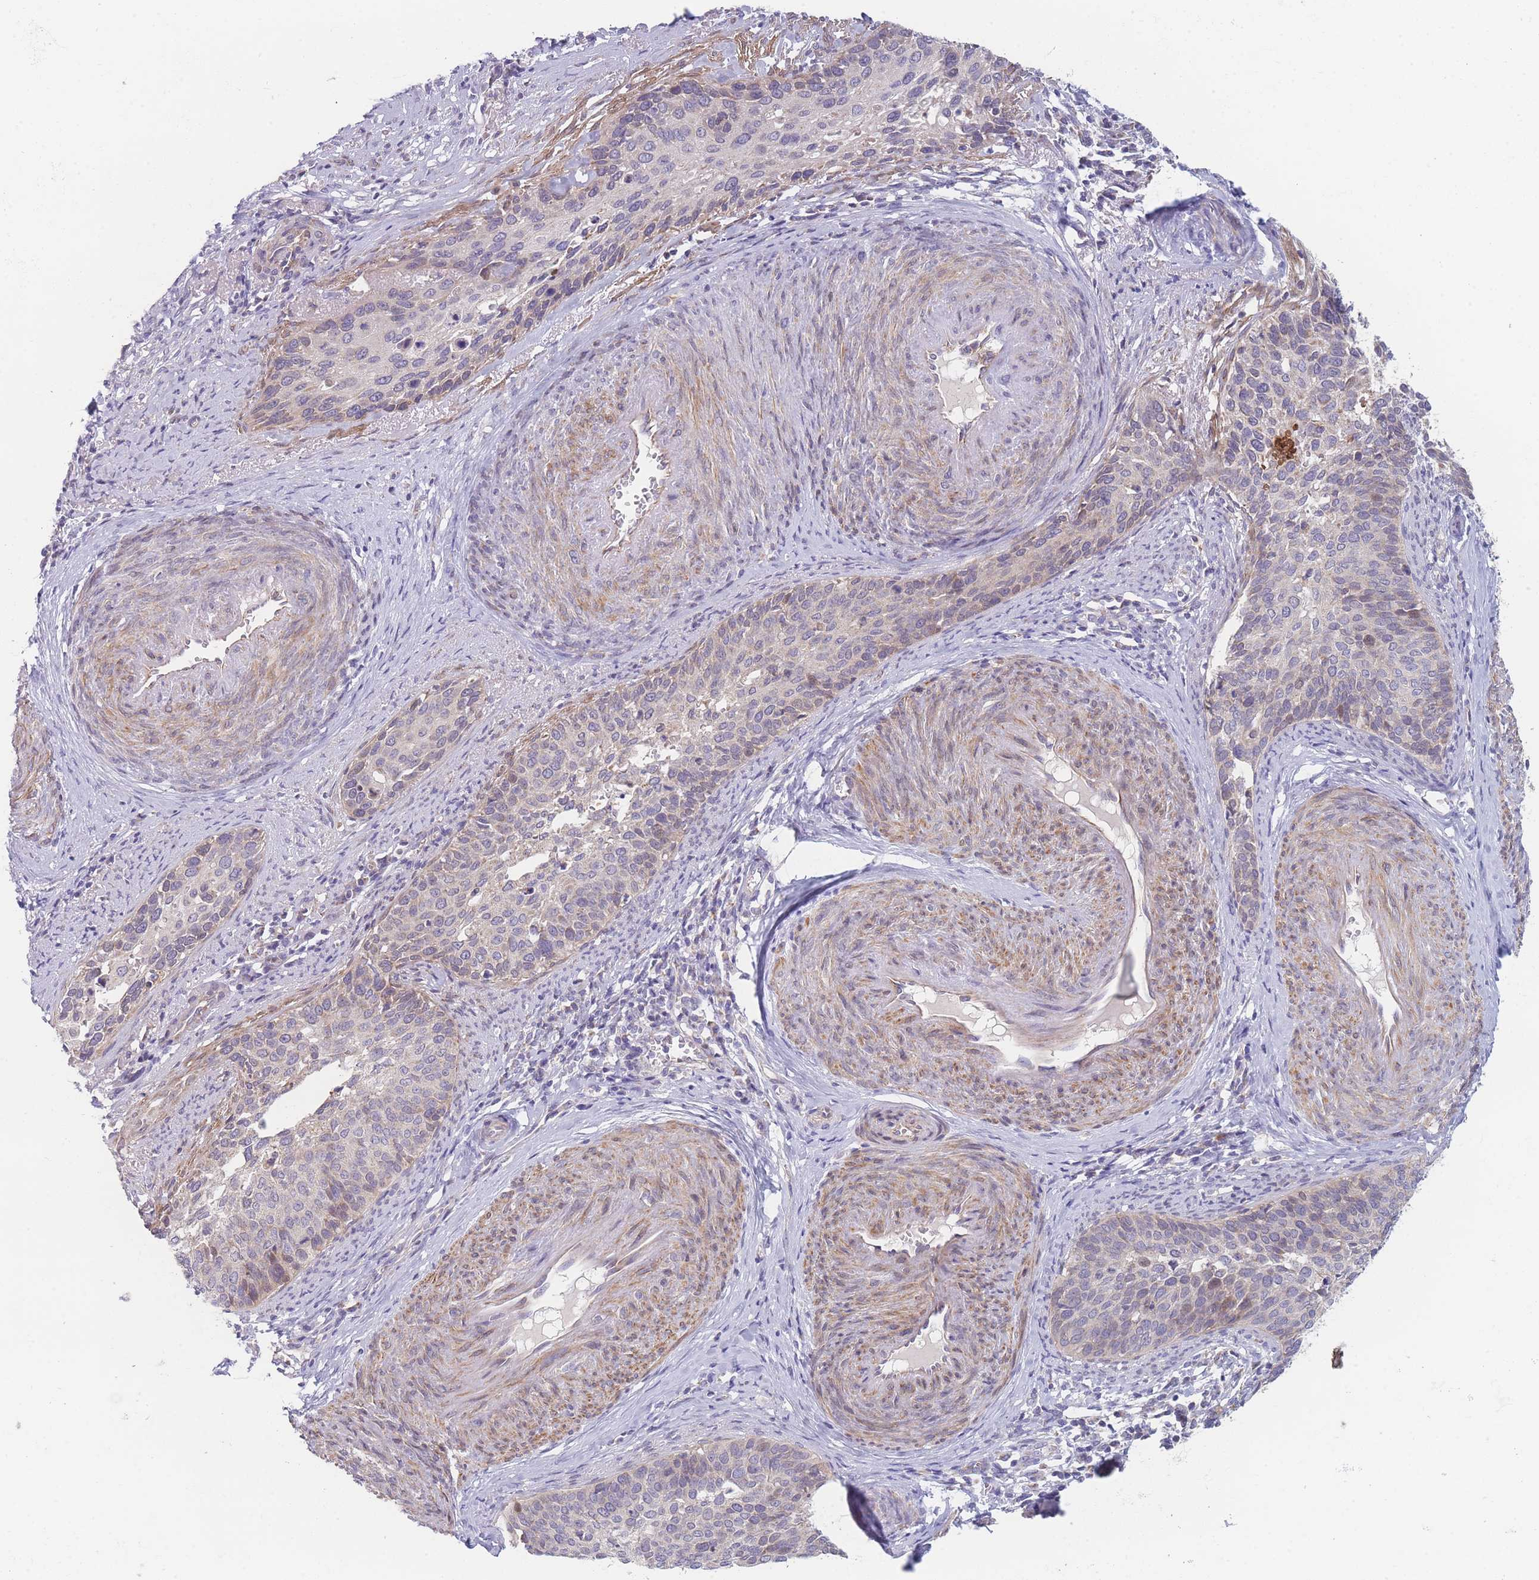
{"staining": {"intensity": "negative", "quantity": "none", "location": "none"}, "tissue": "cervical cancer", "cell_type": "Tumor cells", "image_type": "cancer", "snomed": [{"axis": "morphology", "description": "Squamous cell carcinoma, NOS"}, {"axis": "topography", "description": "Cervix"}], "caption": "The histopathology image shows no significant expression in tumor cells of squamous cell carcinoma (cervical).", "gene": "SMPD4", "patient": {"sex": "female", "age": 44}}